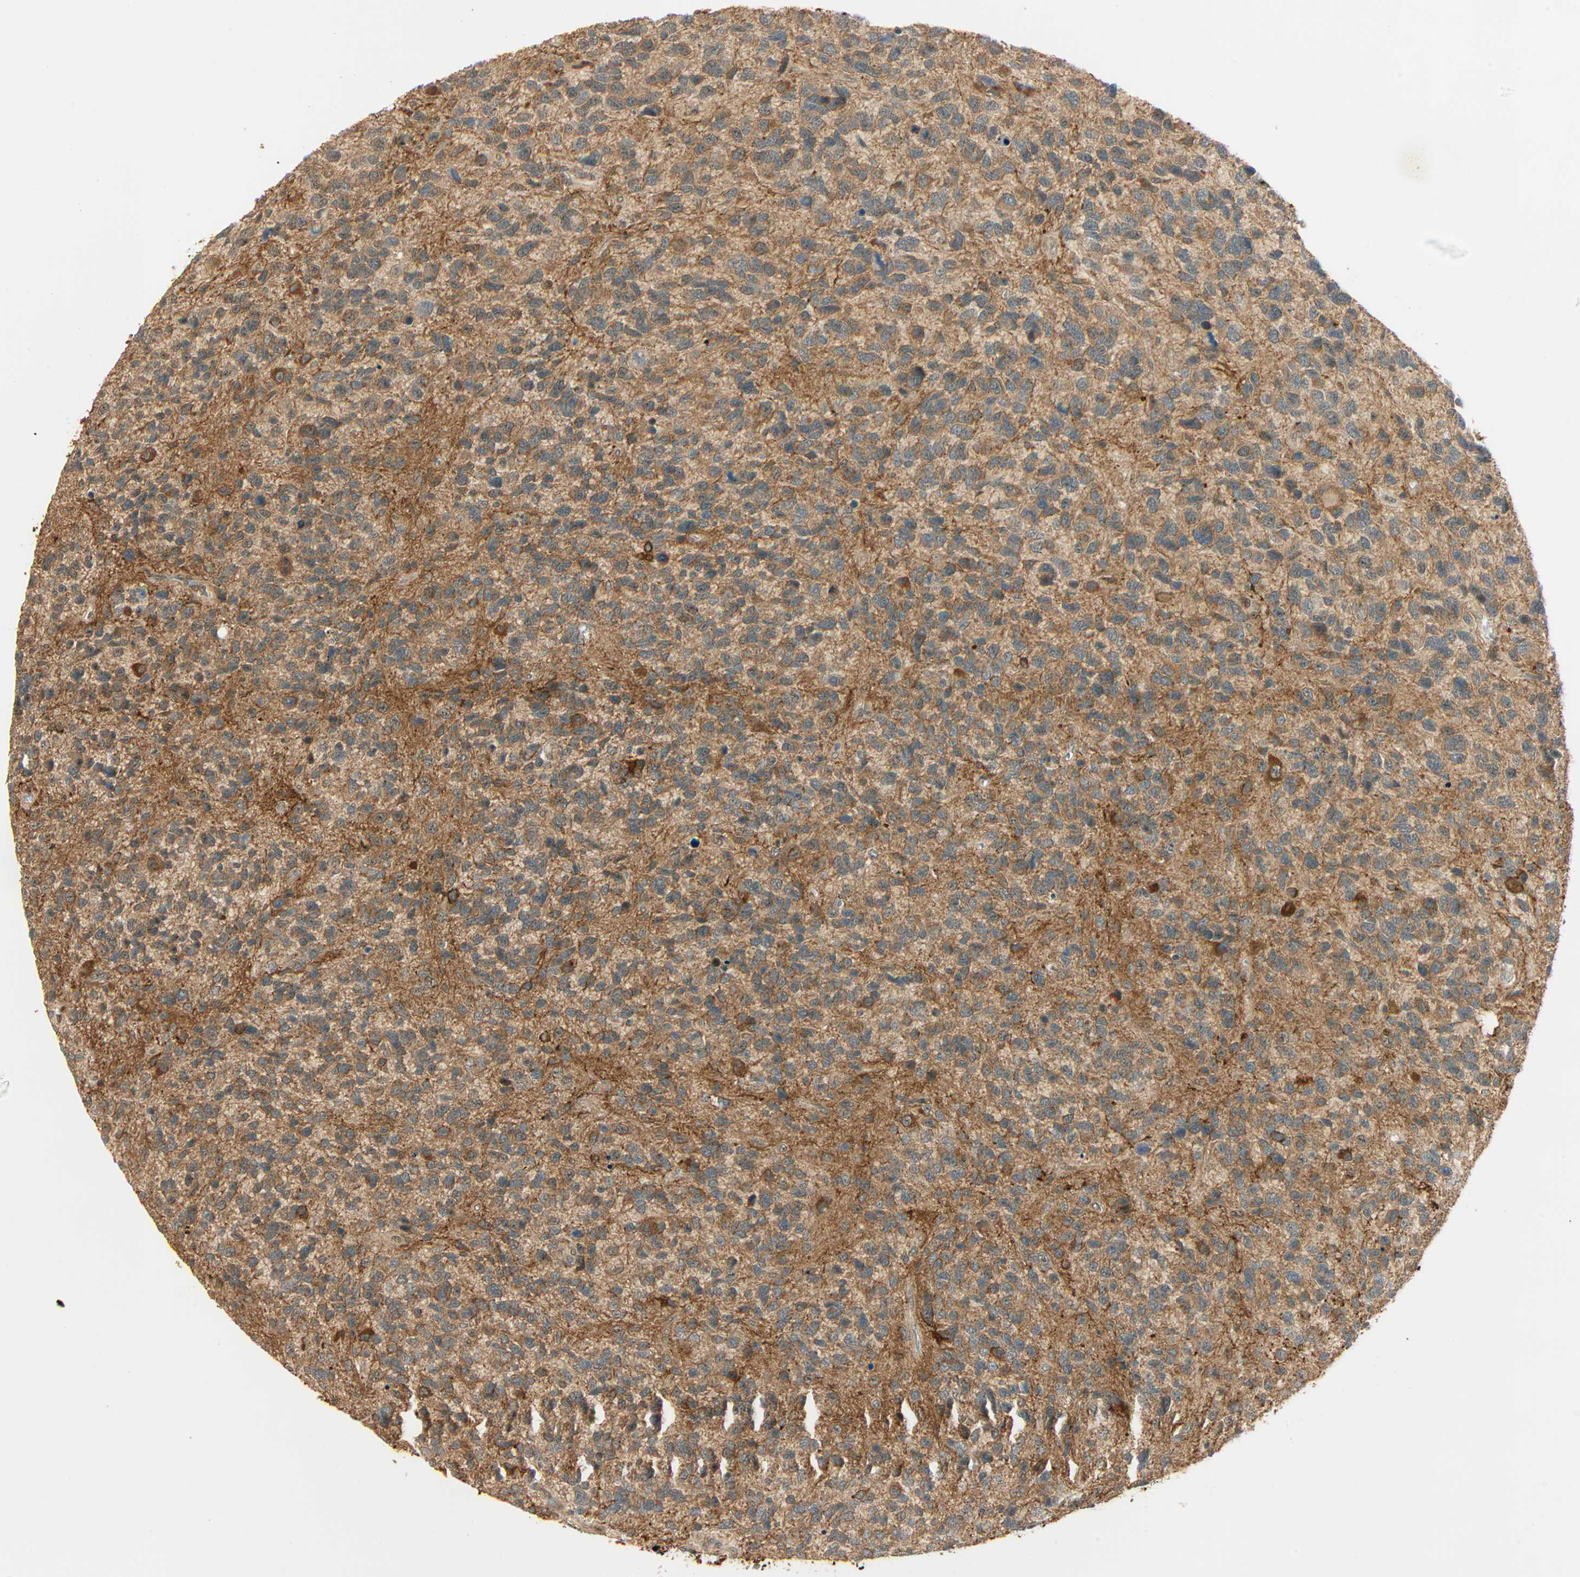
{"staining": {"intensity": "moderate", "quantity": ">75%", "location": "cytoplasmic/membranous"}, "tissue": "glioma", "cell_type": "Tumor cells", "image_type": "cancer", "snomed": [{"axis": "morphology", "description": "Glioma, malignant, High grade"}, {"axis": "topography", "description": "Brain"}], "caption": "High-grade glioma (malignant) stained with DAB (3,3'-diaminobenzidine) IHC shows medium levels of moderate cytoplasmic/membranous staining in approximately >75% of tumor cells. (Brightfield microscopy of DAB IHC at high magnification).", "gene": "PNPLA6", "patient": {"sex": "female", "age": 58}}